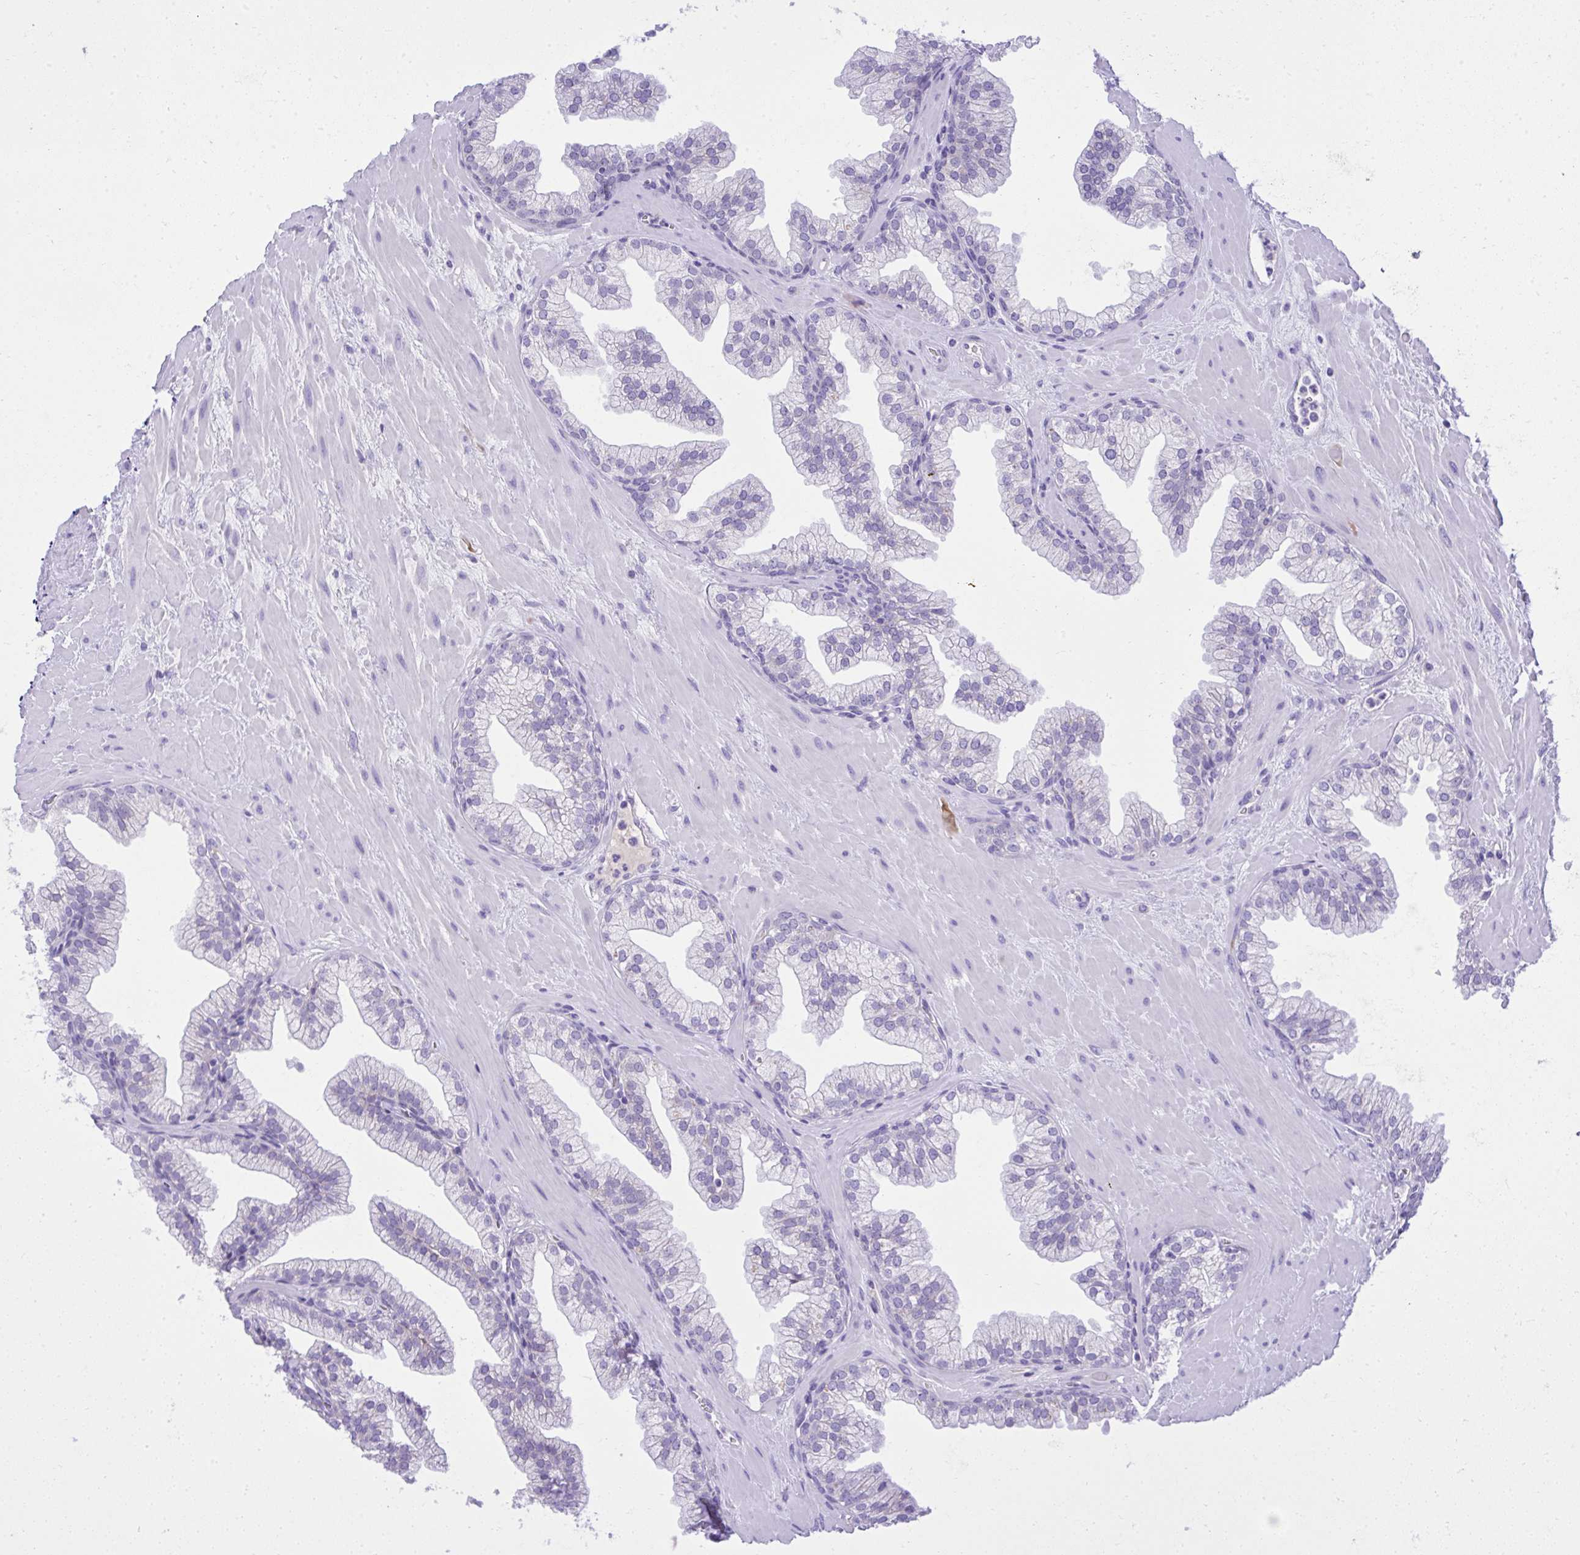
{"staining": {"intensity": "negative", "quantity": "none", "location": "none"}, "tissue": "prostate", "cell_type": "Glandular cells", "image_type": "normal", "snomed": [{"axis": "morphology", "description": "Normal tissue, NOS"}, {"axis": "topography", "description": "Prostate"}, {"axis": "topography", "description": "Peripheral nerve tissue"}], "caption": "Prostate was stained to show a protein in brown. There is no significant positivity in glandular cells.", "gene": "ST6GALNAC3", "patient": {"sex": "male", "age": 61}}